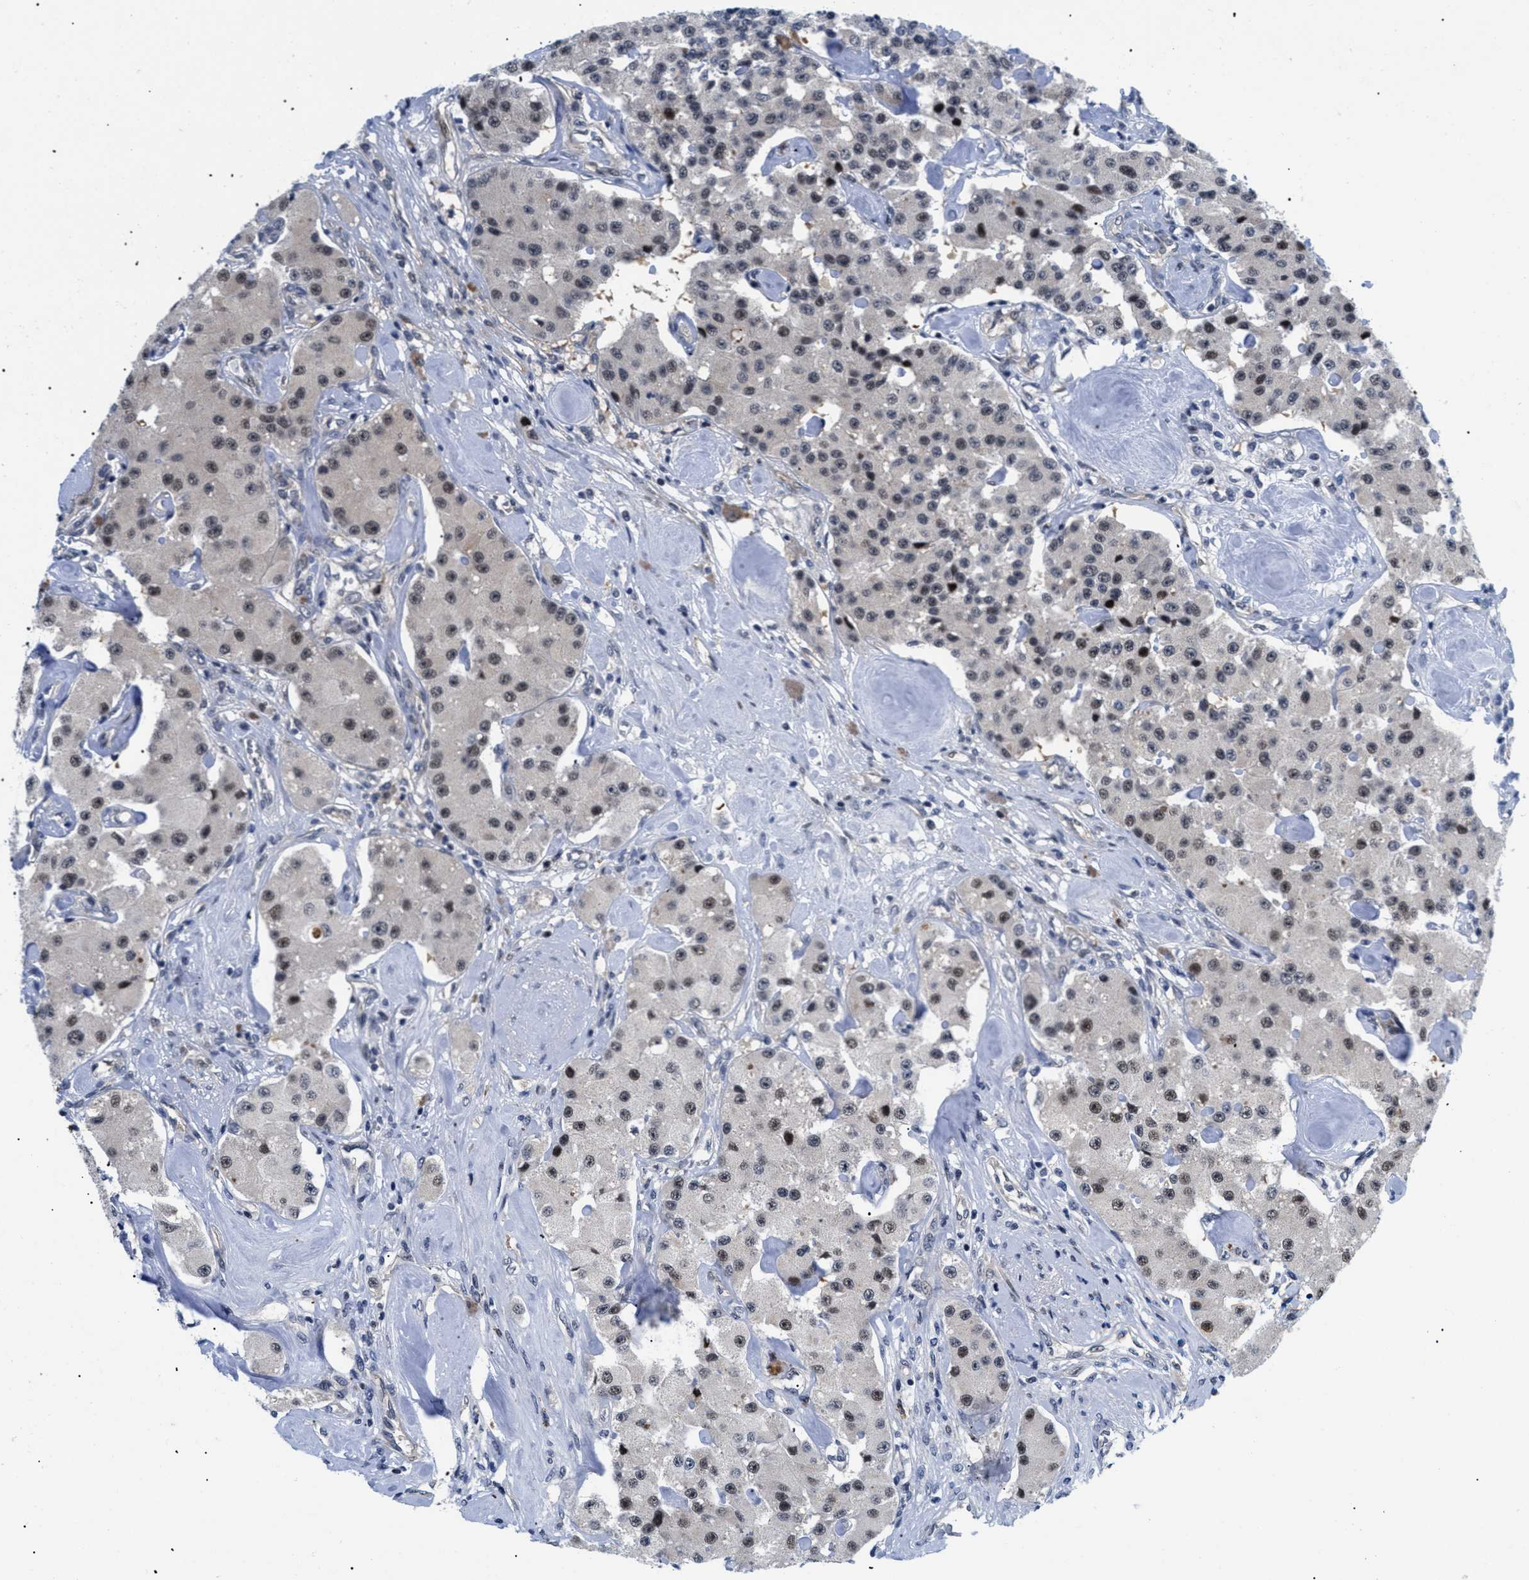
{"staining": {"intensity": "weak", "quantity": "25%-75%", "location": "nuclear"}, "tissue": "carcinoid", "cell_type": "Tumor cells", "image_type": "cancer", "snomed": [{"axis": "morphology", "description": "Carcinoid, malignant, NOS"}, {"axis": "topography", "description": "Pancreas"}], "caption": "DAB immunohistochemical staining of human carcinoid demonstrates weak nuclear protein staining in approximately 25%-75% of tumor cells. The protein of interest is shown in brown color, while the nuclei are stained blue.", "gene": "SLC29A2", "patient": {"sex": "male", "age": 41}}